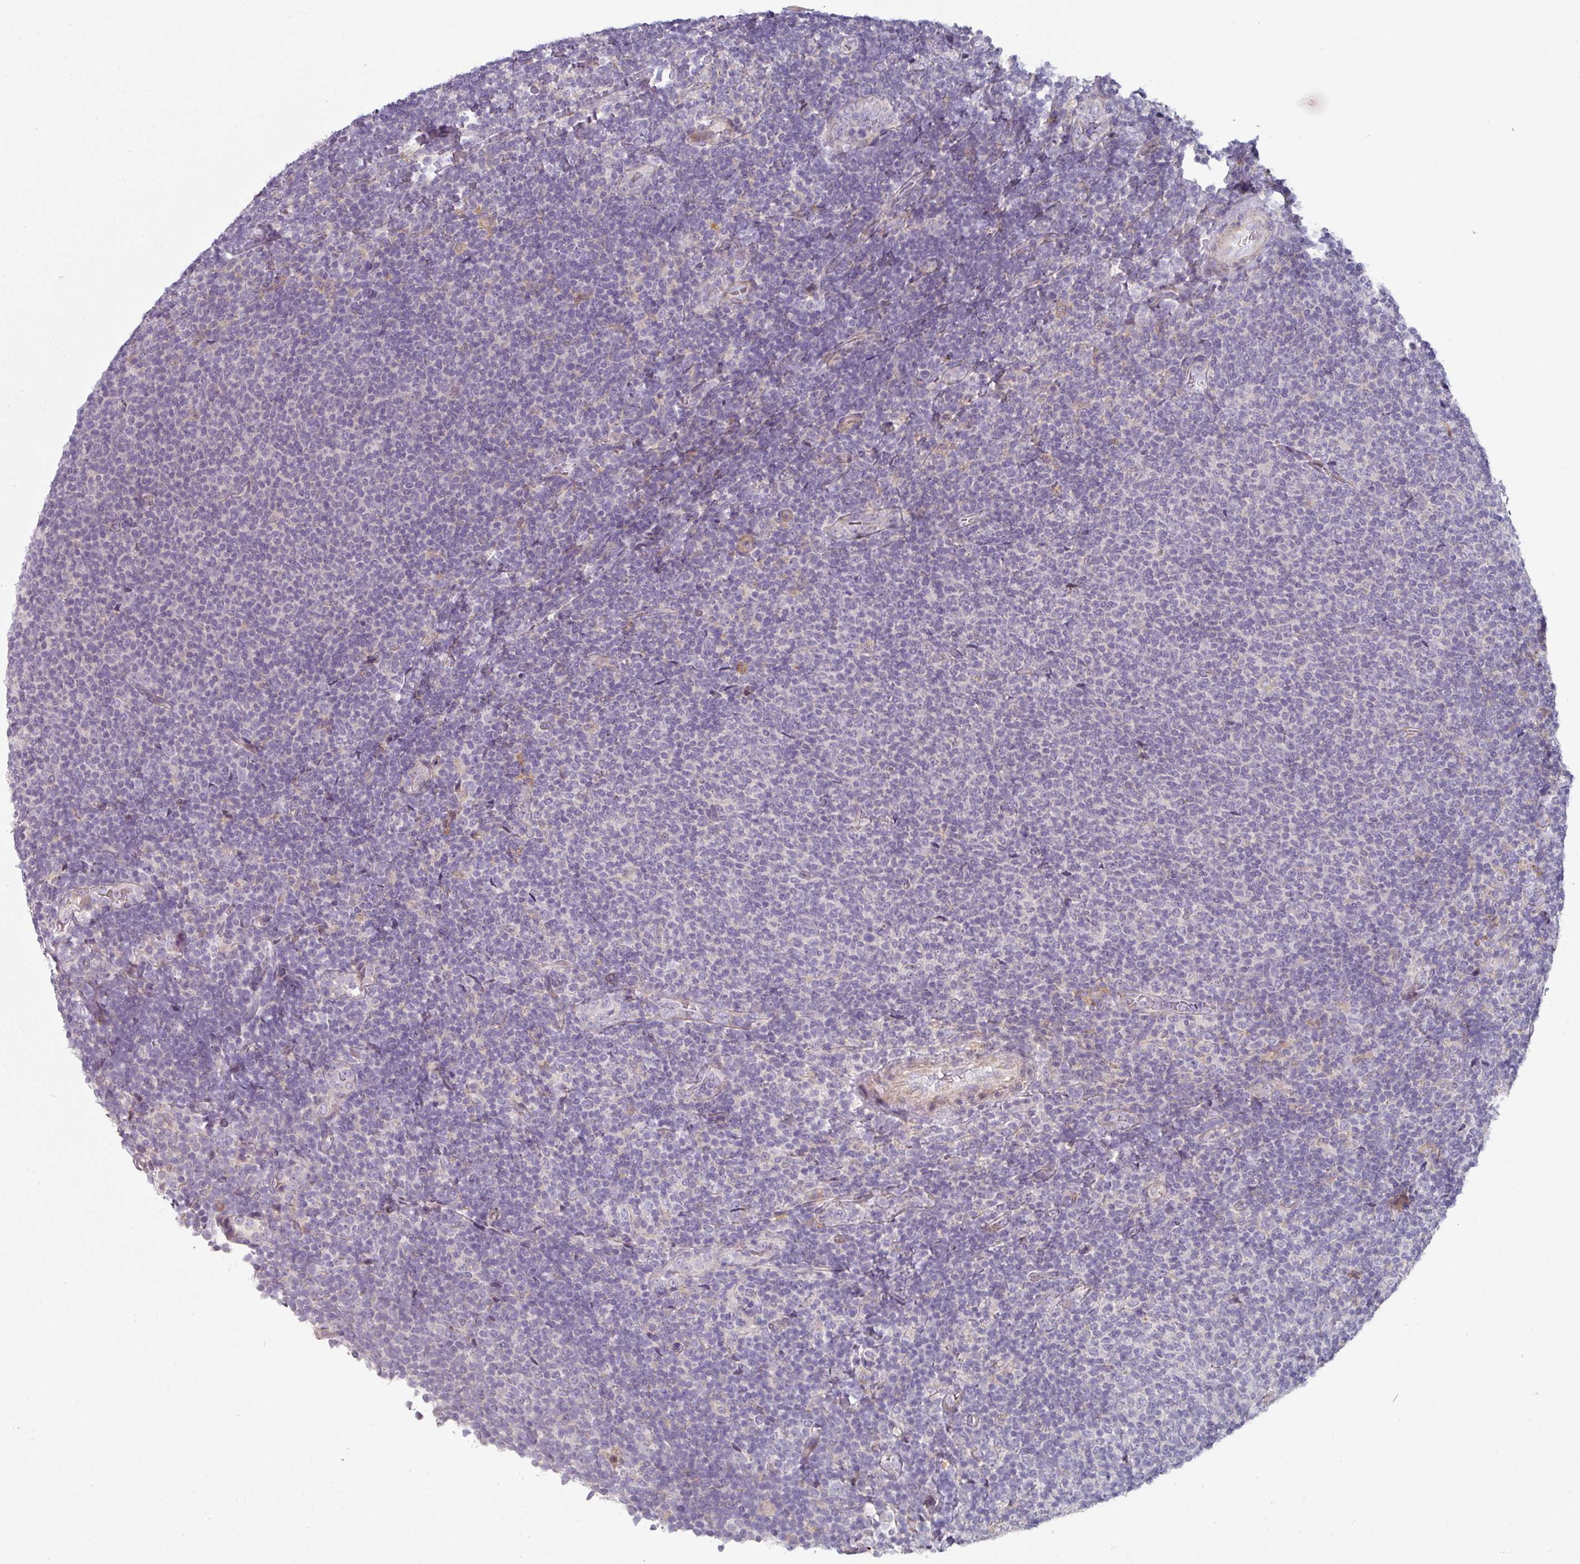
{"staining": {"intensity": "negative", "quantity": "none", "location": "none"}, "tissue": "lymphoma", "cell_type": "Tumor cells", "image_type": "cancer", "snomed": [{"axis": "morphology", "description": "Malignant lymphoma, non-Hodgkin's type, Low grade"}, {"axis": "topography", "description": "Lymph node"}], "caption": "High power microscopy image of an immunohistochemistry (IHC) image of malignant lymphoma, non-Hodgkin's type (low-grade), revealing no significant expression in tumor cells.", "gene": "WSB2", "patient": {"sex": "male", "age": 52}}